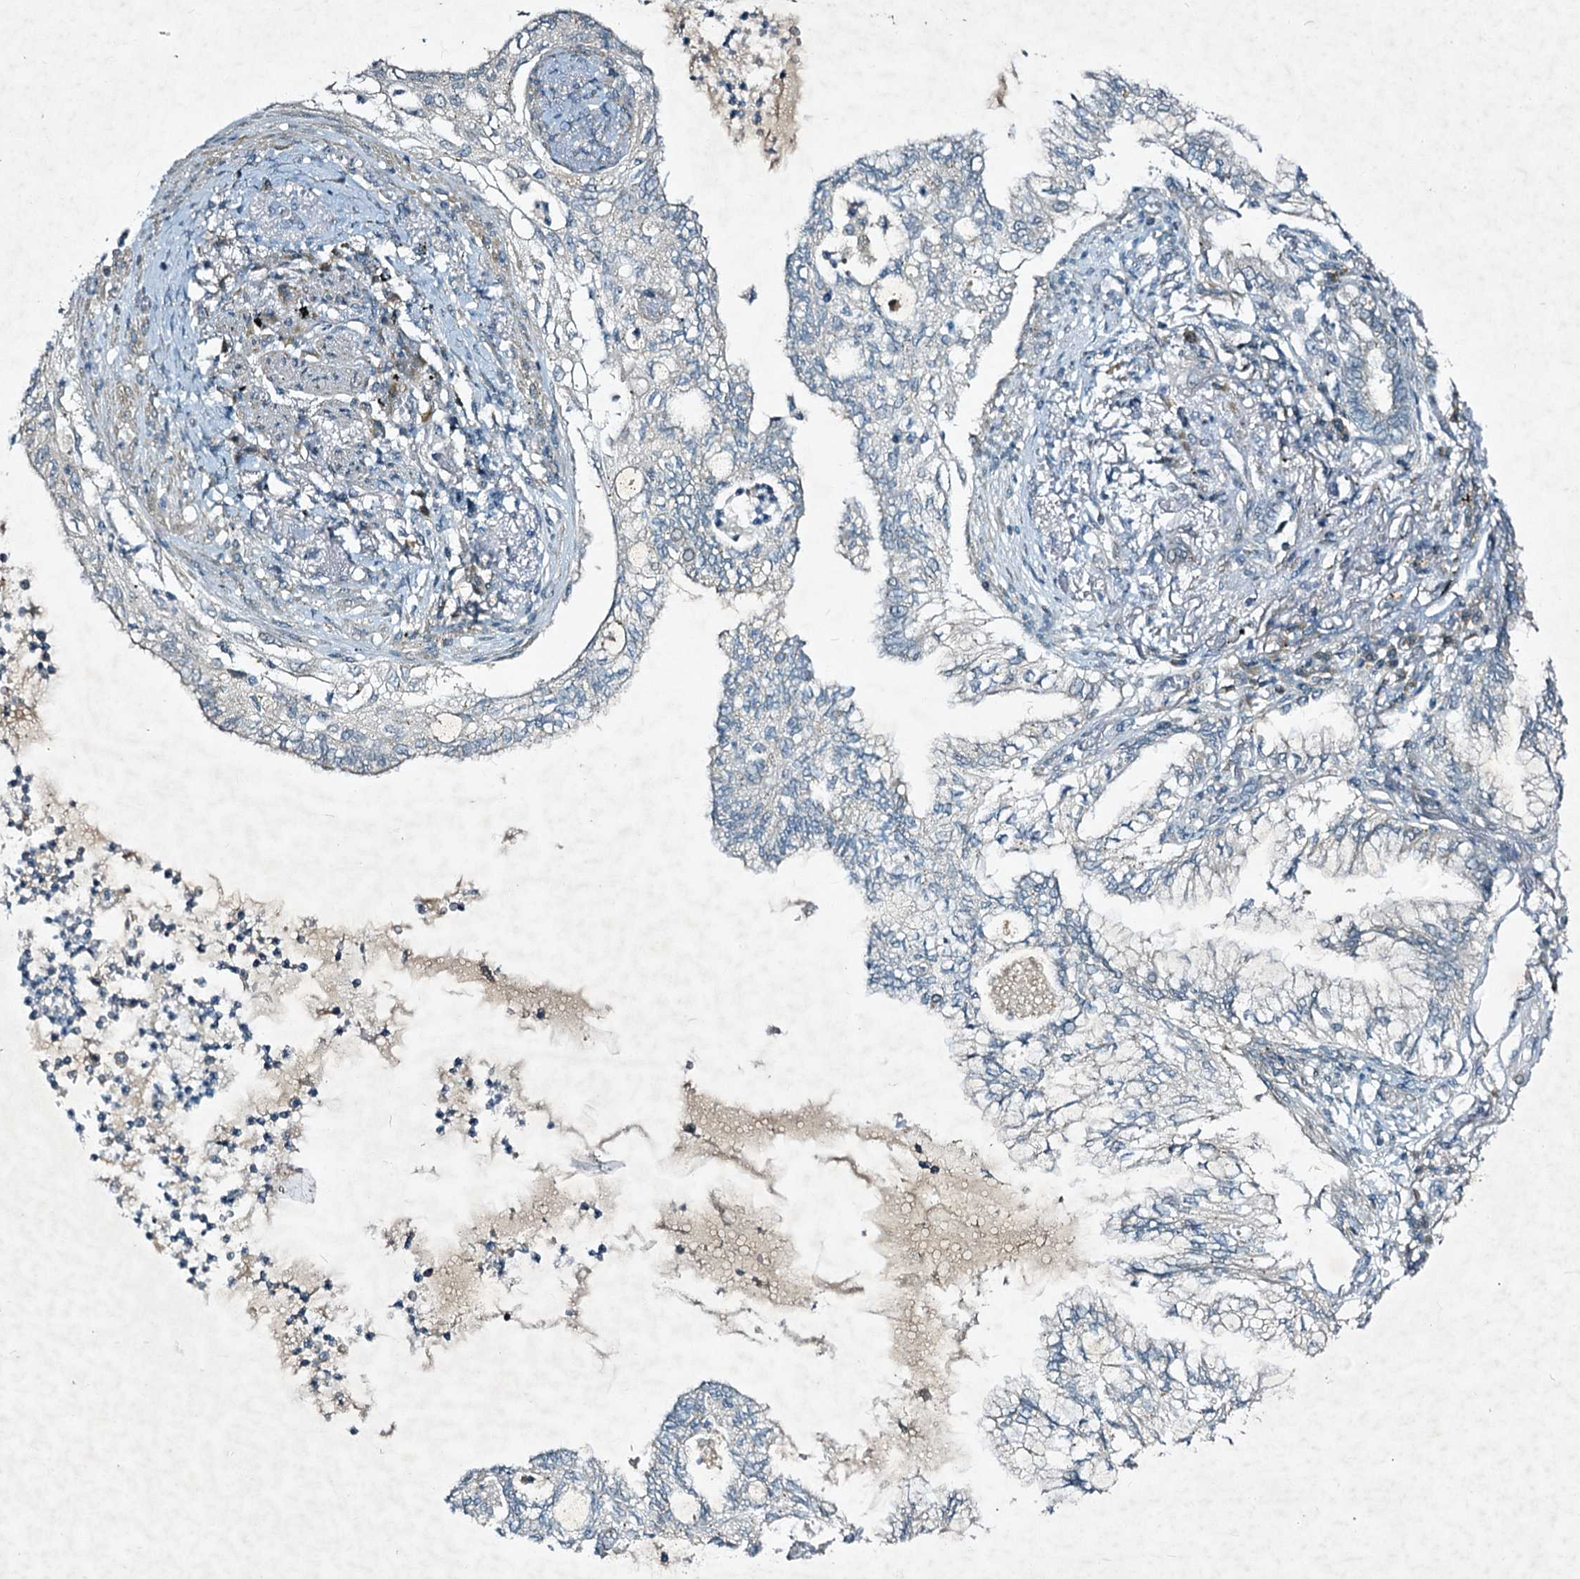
{"staining": {"intensity": "negative", "quantity": "none", "location": "none"}, "tissue": "lung cancer", "cell_type": "Tumor cells", "image_type": "cancer", "snomed": [{"axis": "morphology", "description": "Adenocarcinoma, NOS"}, {"axis": "topography", "description": "Lung"}], "caption": "Micrograph shows no significant protein positivity in tumor cells of lung cancer.", "gene": "STAP1", "patient": {"sex": "female", "age": 70}}